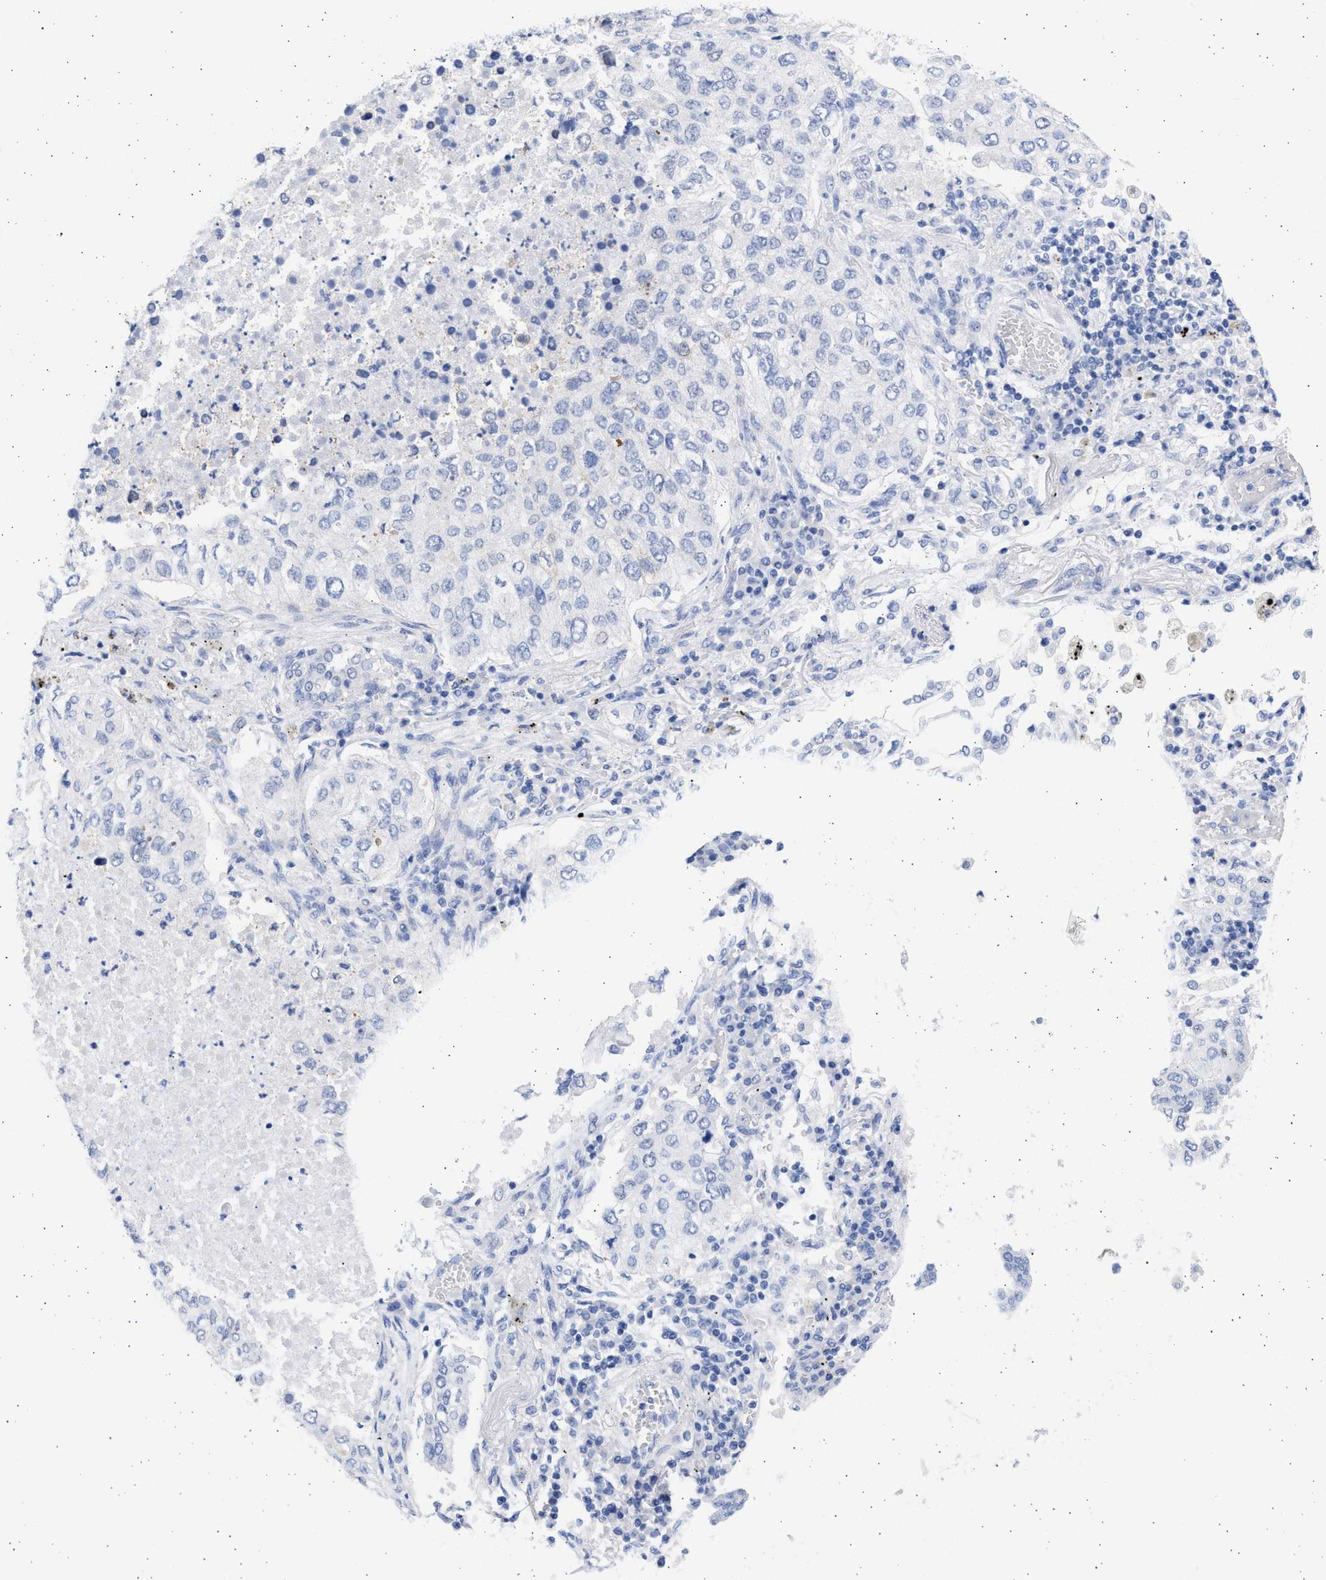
{"staining": {"intensity": "negative", "quantity": "none", "location": "none"}, "tissue": "lung cancer", "cell_type": "Tumor cells", "image_type": "cancer", "snomed": [{"axis": "morphology", "description": "Inflammation, NOS"}, {"axis": "morphology", "description": "Adenocarcinoma, NOS"}, {"axis": "topography", "description": "Lung"}], "caption": "The photomicrograph demonstrates no significant expression in tumor cells of lung cancer (adenocarcinoma).", "gene": "ALDOC", "patient": {"sex": "male", "age": 63}}